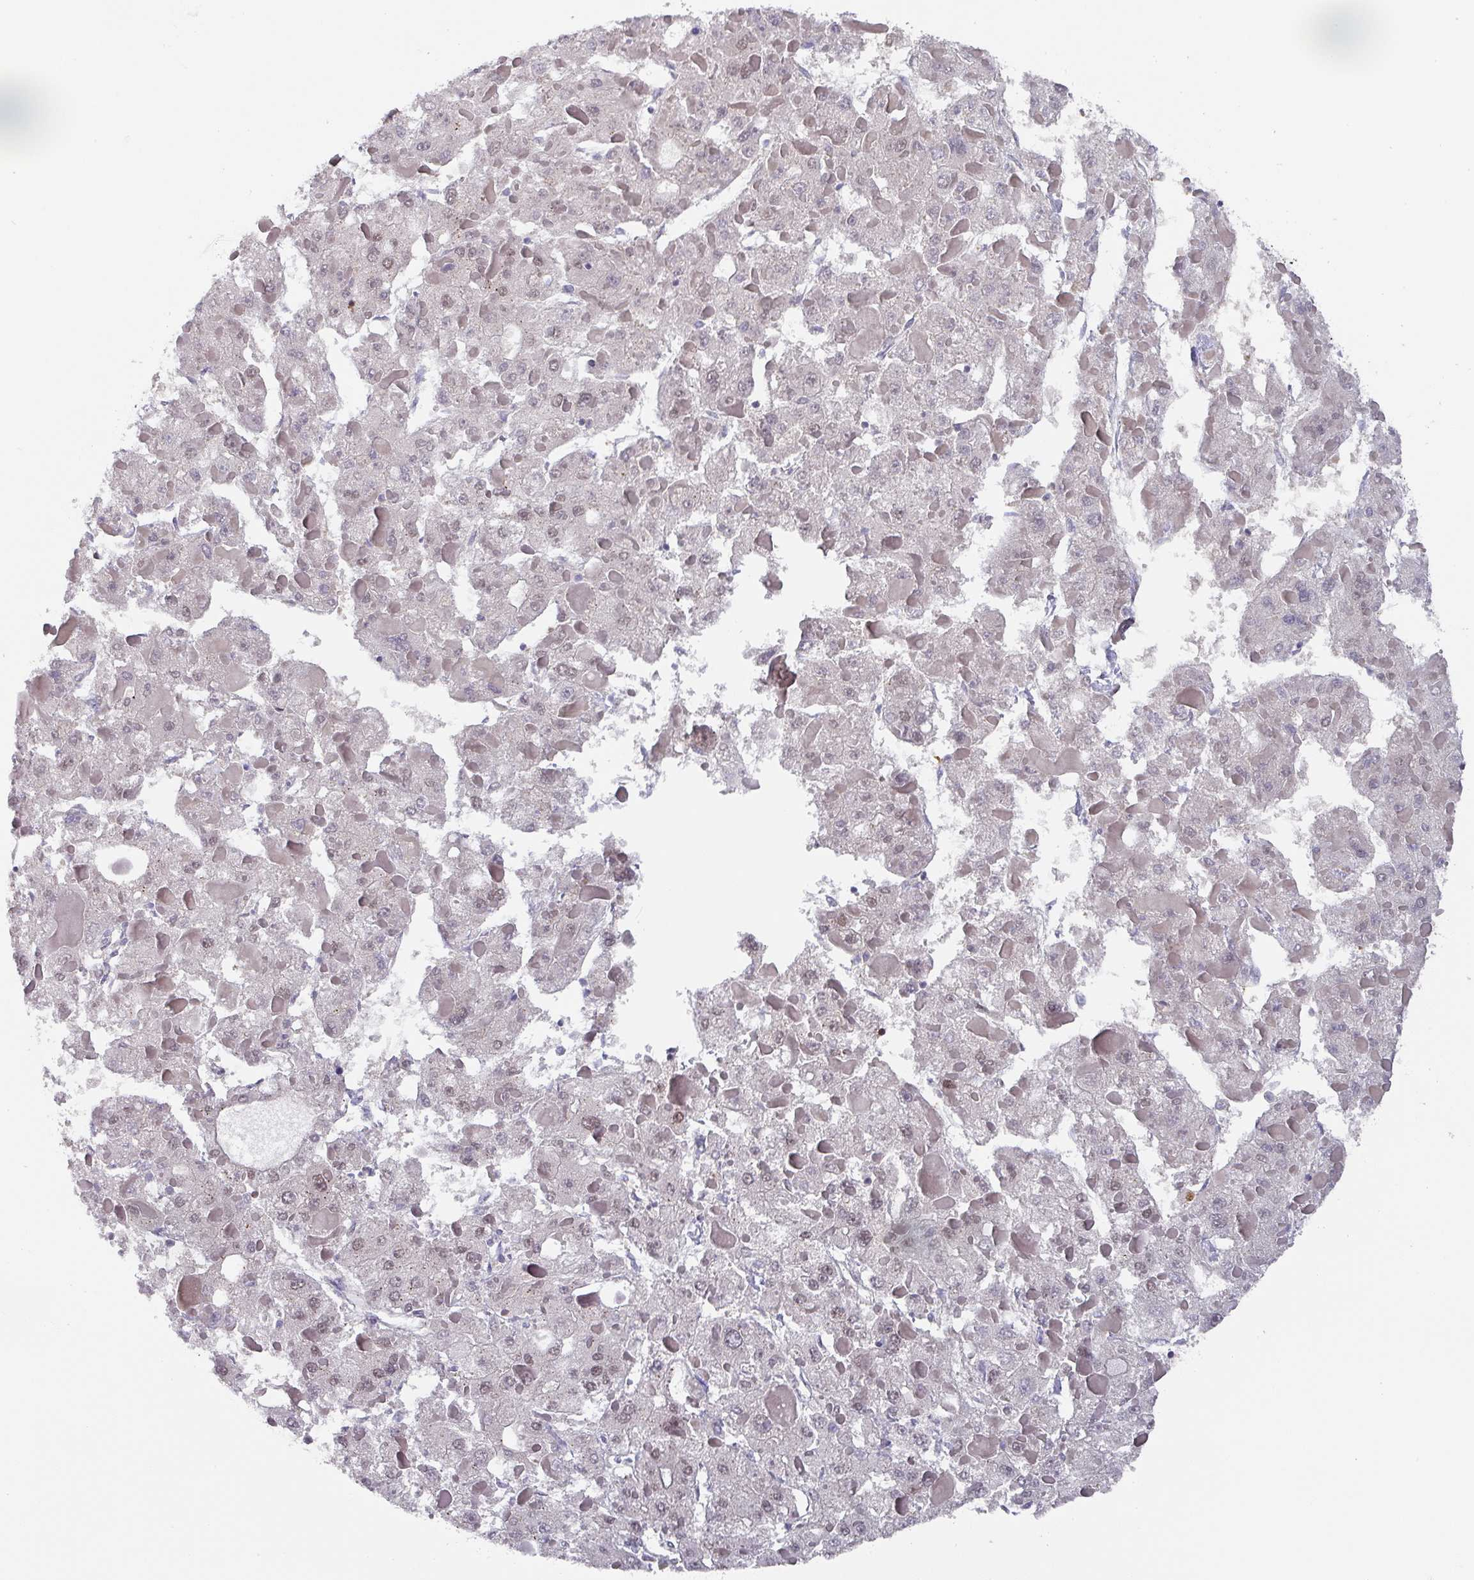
{"staining": {"intensity": "negative", "quantity": "none", "location": "none"}, "tissue": "liver cancer", "cell_type": "Tumor cells", "image_type": "cancer", "snomed": [{"axis": "morphology", "description": "Carcinoma, Hepatocellular, NOS"}, {"axis": "topography", "description": "Liver"}], "caption": "Protein analysis of hepatocellular carcinoma (liver) displays no significant positivity in tumor cells.", "gene": "DIDO1", "patient": {"sex": "female", "age": 73}}